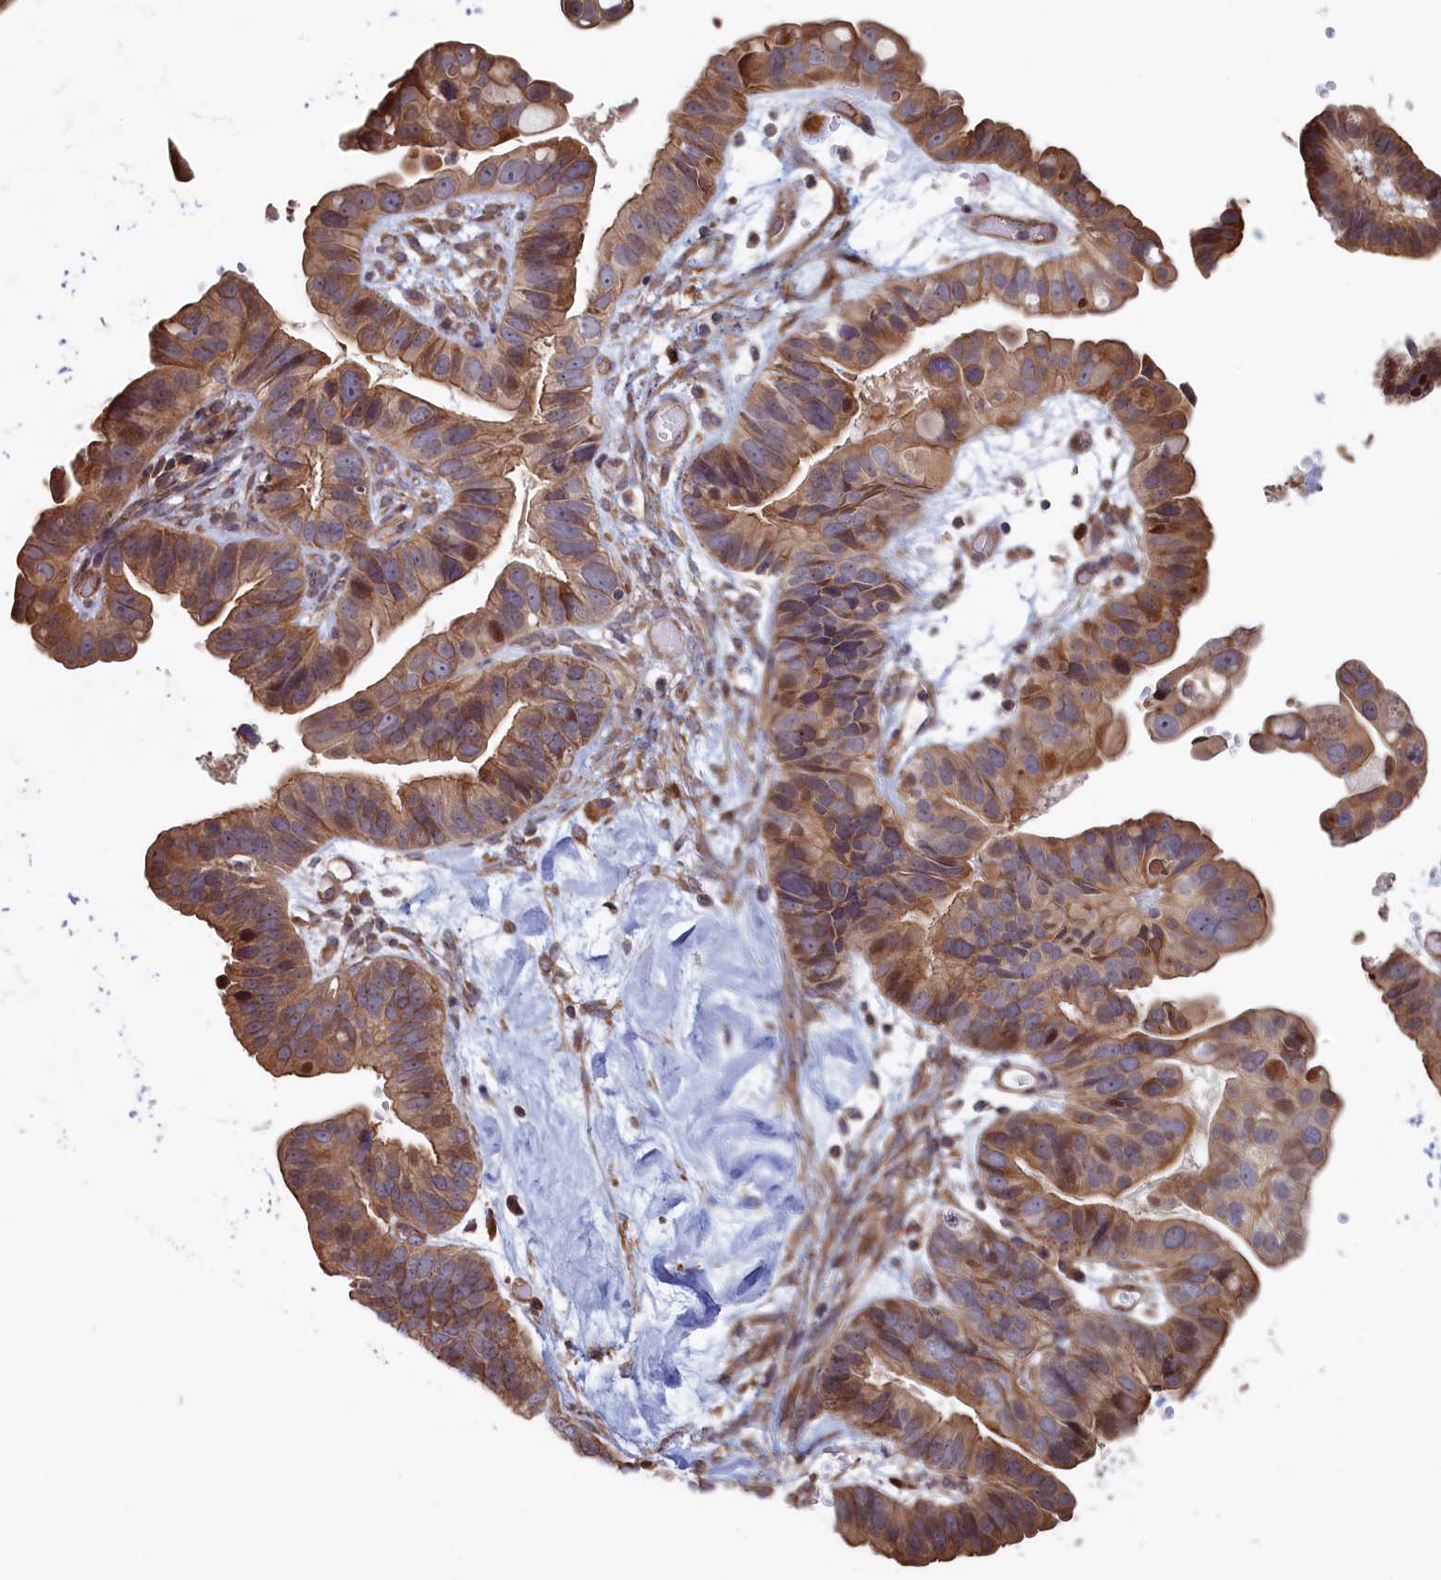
{"staining": {"intensity": "moderate", "quantity": ">75%", "location": "cytoplasmic/membranous"}, "tissue": "ovarian cancer", "cell_type": "Tumor cells", "image_type": "cancer", "snomed": [{"axis": "morphology", "description": "Cystadenocarcinoma, serous, NOS"}, {"axis": "topography", "description": "Ovary"}], "caption": "Human serous cystadenocarcinoma (ovarian) stained for a protein (brown) reveals moderate cytoplasmic/membranous positive staining in about >75% of tumor cells.", "gene": "RILPL1", "patient": {"sex": "female", "age": 56}}